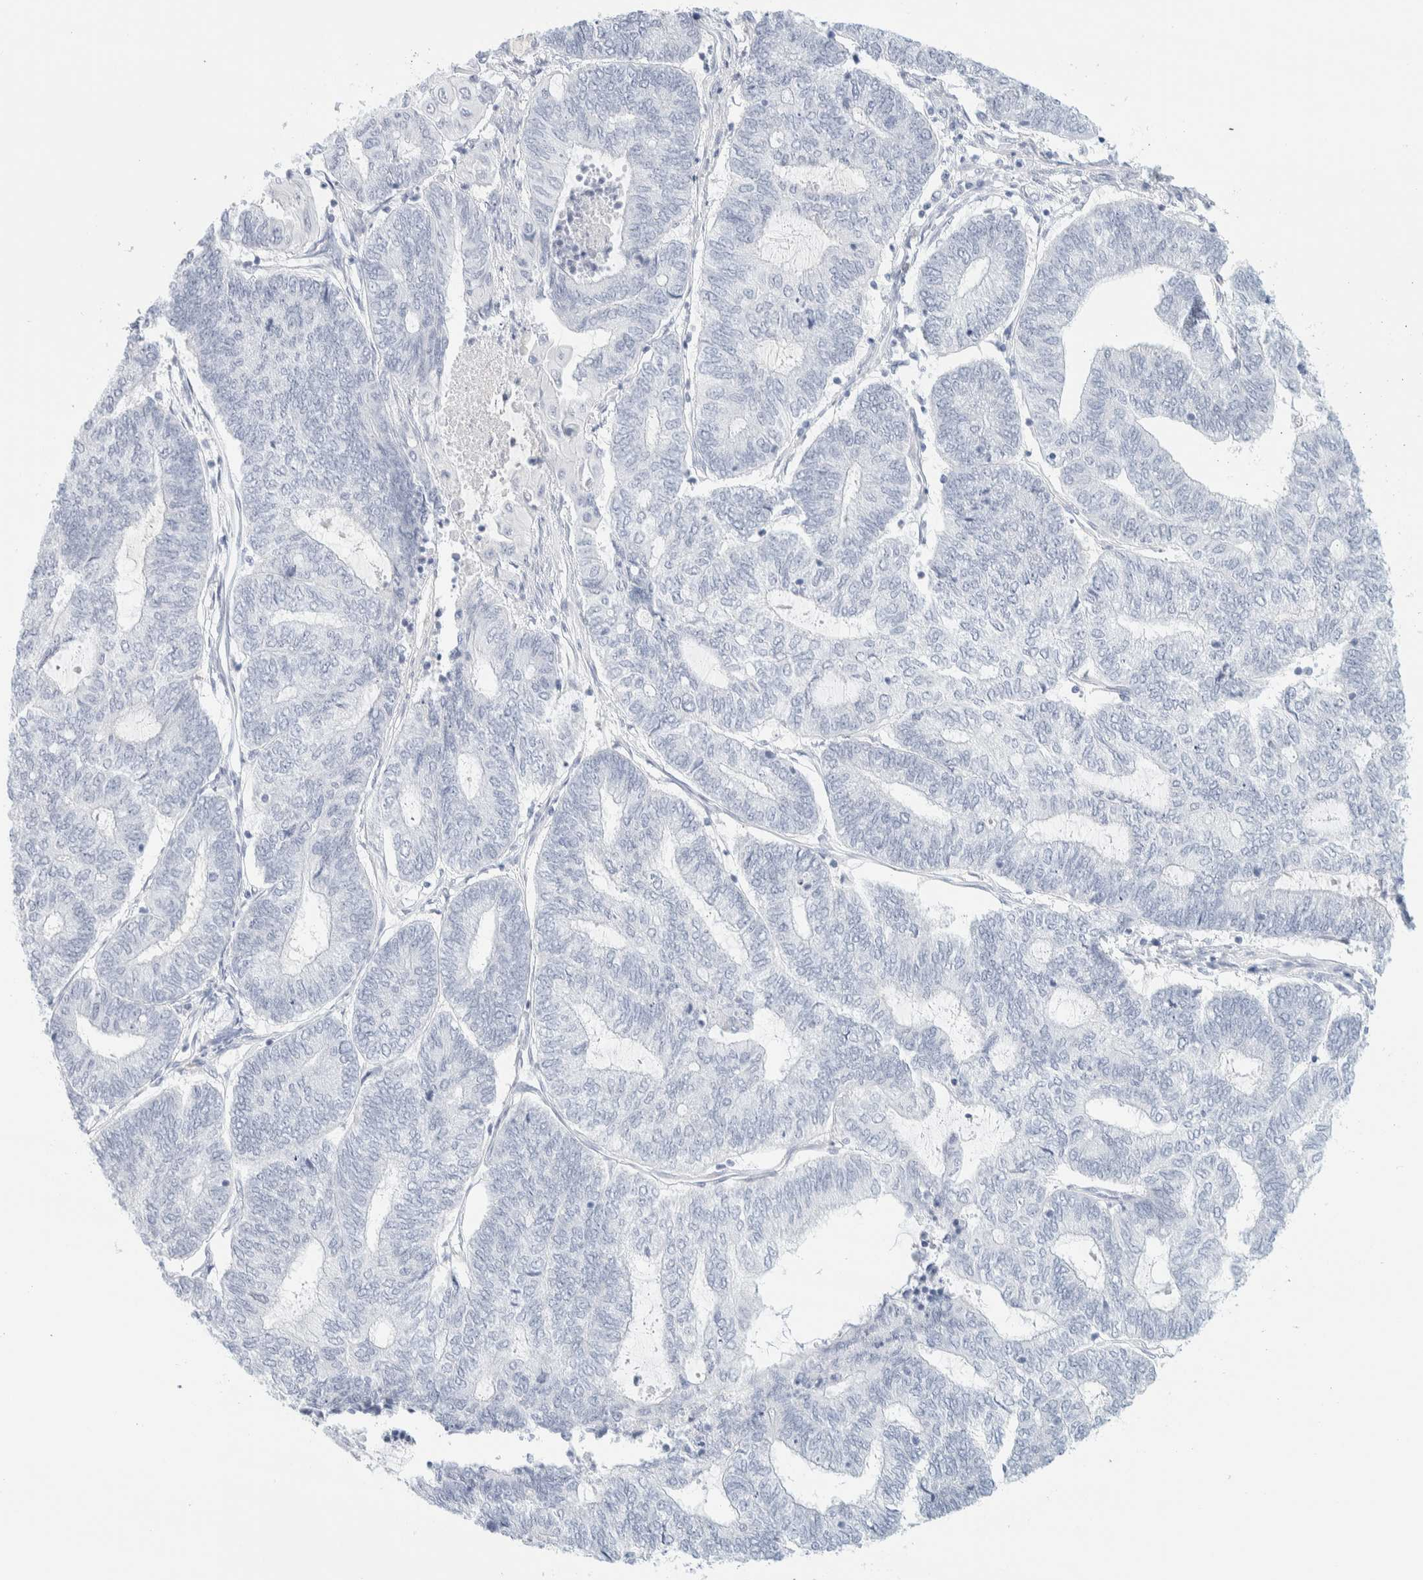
{"staining": {"intensity": "negative", "quantity": "none", "location": "none"}, "tissue": "endometrial cancer", "cell_type": "Tumor cells", "image_type": "cancer", "snomed": [{"axis": "morphology", "description": "Adenocarcinoma, NOS"}, {"axis": "topography", "description": "Uterus"}, {"axis": "topography", "description": "Endometrium"}], "caption": "Tumor cells are negative for brown protein staining in endometrial cancer (adenocarcinoma).", "gene": "ATCAY", "patient": {"sex": "female", "age": 70}}